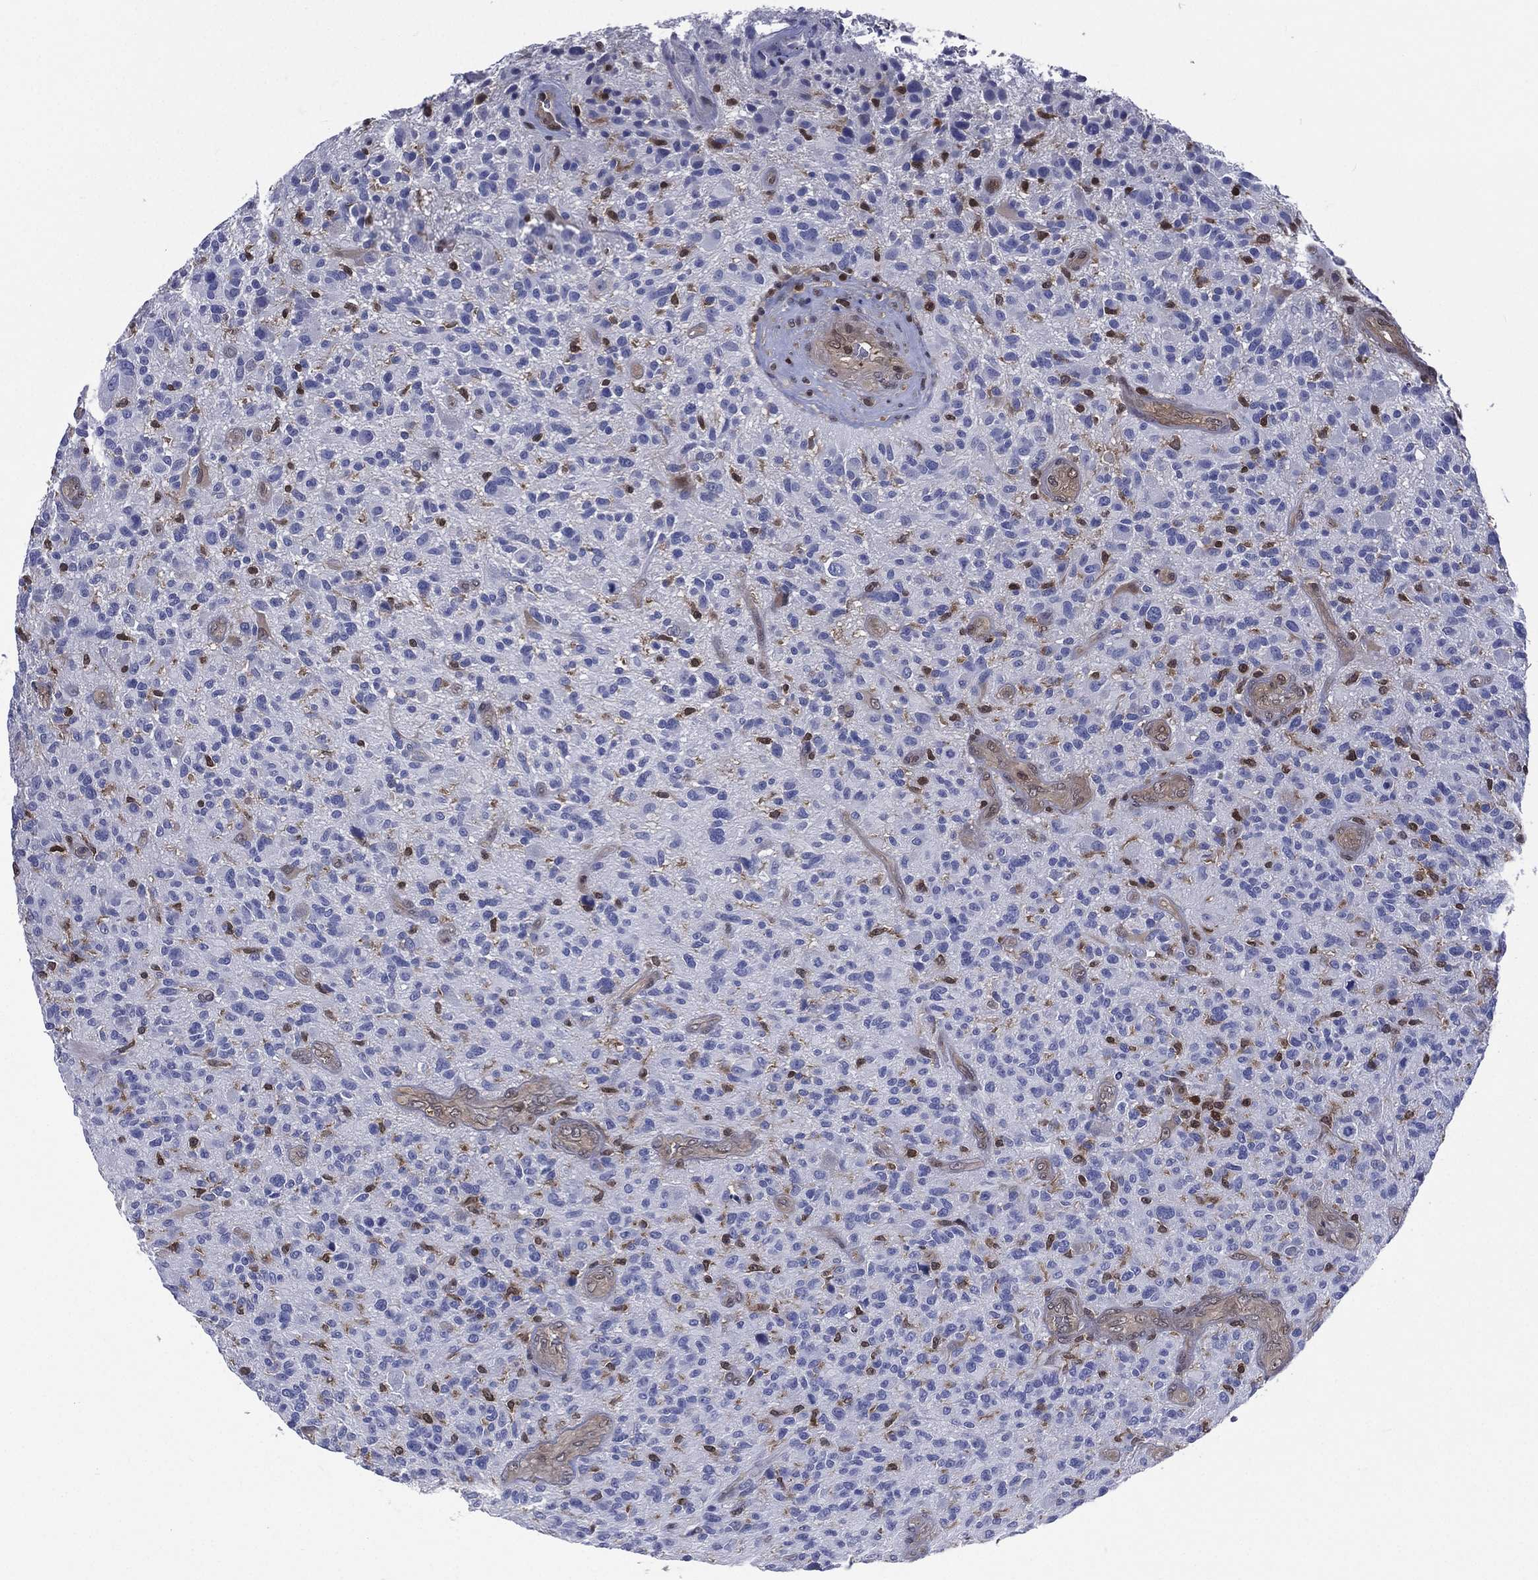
{"staining": {"intensity": "strong", "quantity": "<25%", "location": "nuclear"}, "tissue": "glioma", "cell_type": "Tumor cells", "image_type": "cancer", "snomed": [{"axis": "morphology", "description": "Glioma, malignant, High grade"}, {"axis": "topography", "description": "Brain"}], "caption": "This is an image of immunohistochemistry staining of high-grade glioma (malignant), which shows strong positivity in the nuclear of tumor cells.", "gene": "MTAP", "patient": {"sex": "male", "age": 47}}